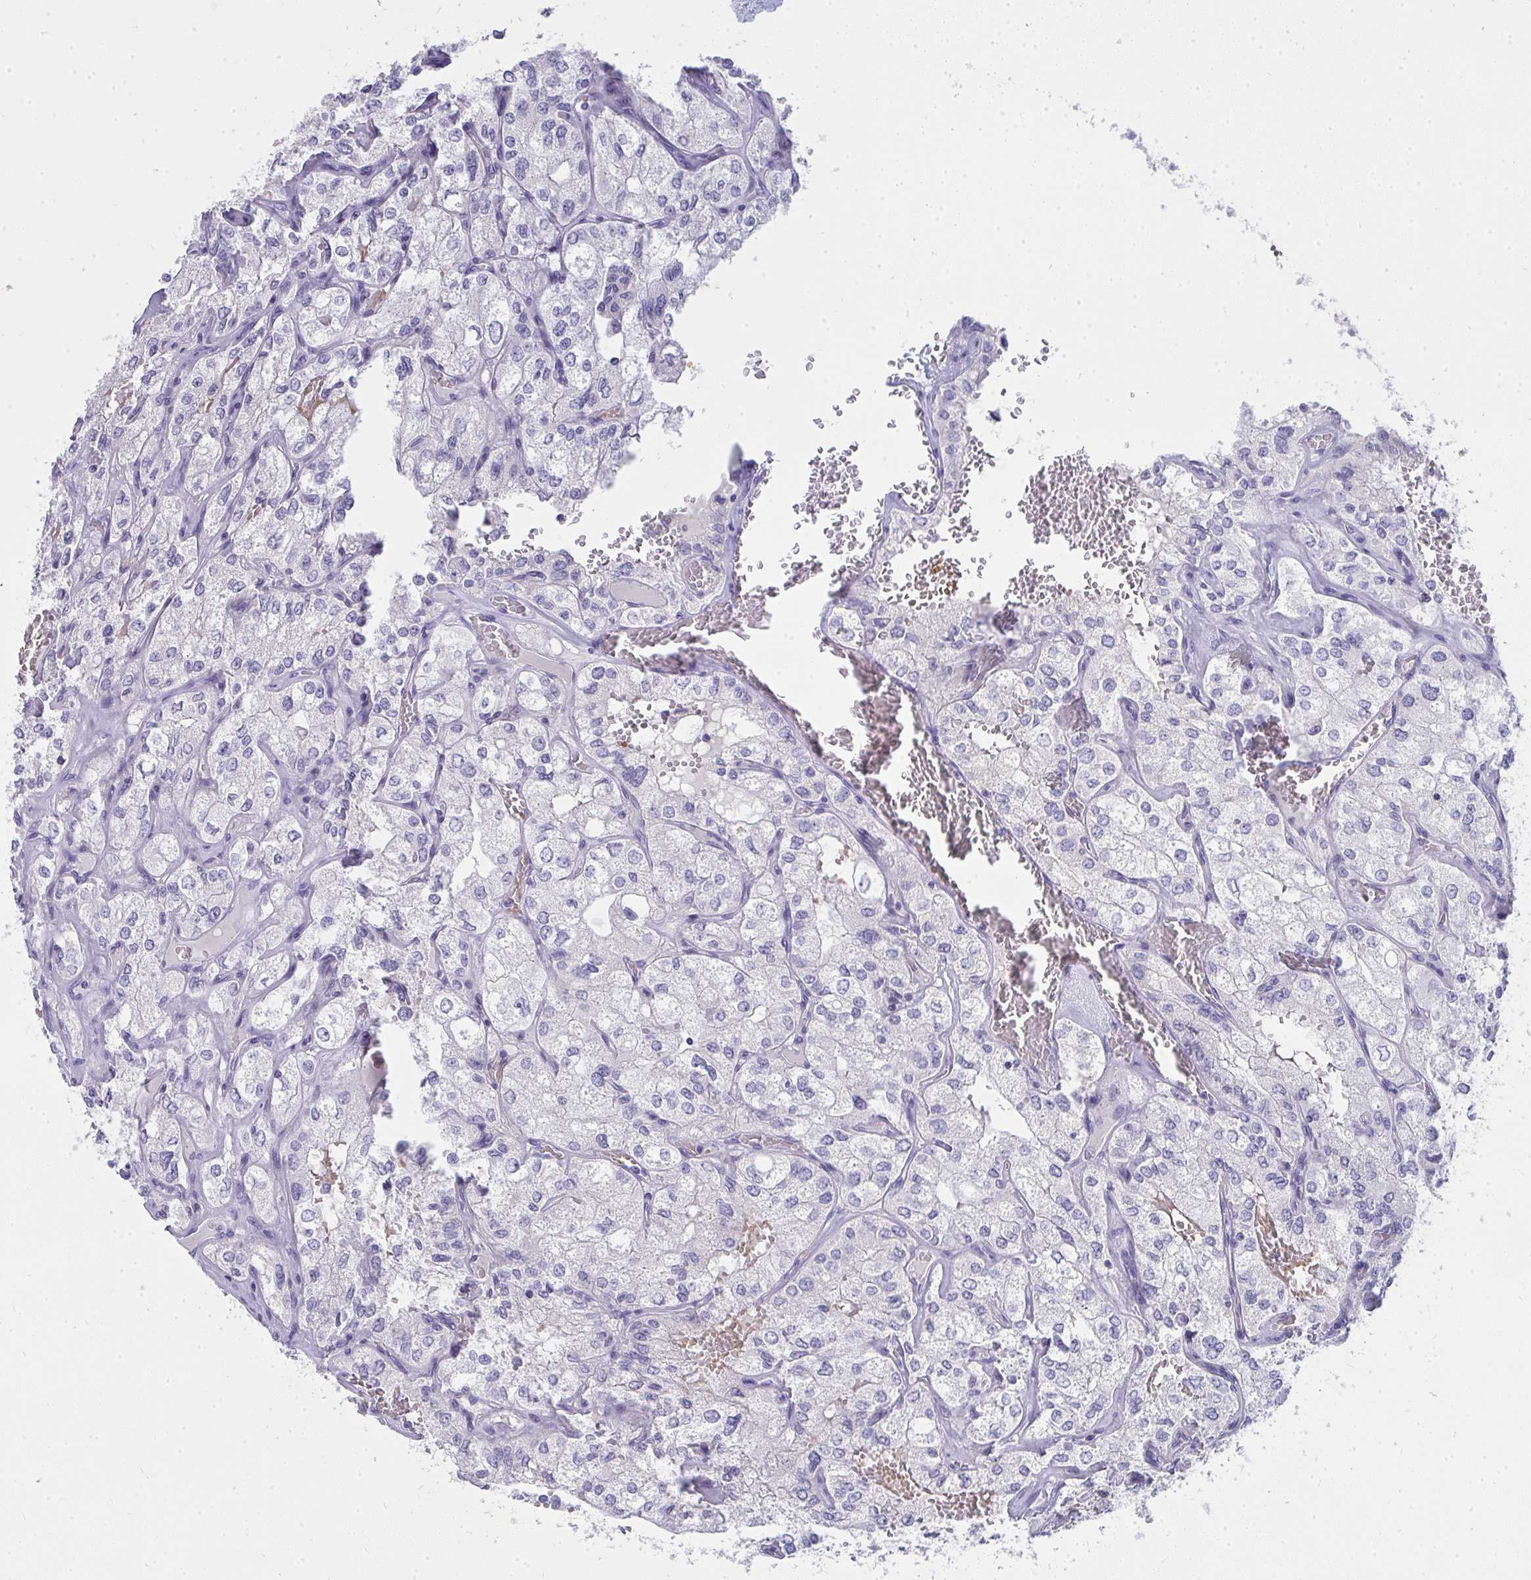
{"staining": {"intensity": "negative", "quantity": "none", "location": "none"}, "tissue": "renal cancer", "cell_type": "Tumor cells", "image_type": "cancer", "snomed": [{"axis": "morphology", "description": "Adenocarcinoma, NOS"}, {"axis": "topography", "description": "Kidney"}], "caption": "Immunohistochemistry of adenocarcinoma (renal) shows no expression in tumor cells.", "gene": "ZNF182", "patient": {"sex": "female", "age": 70}}